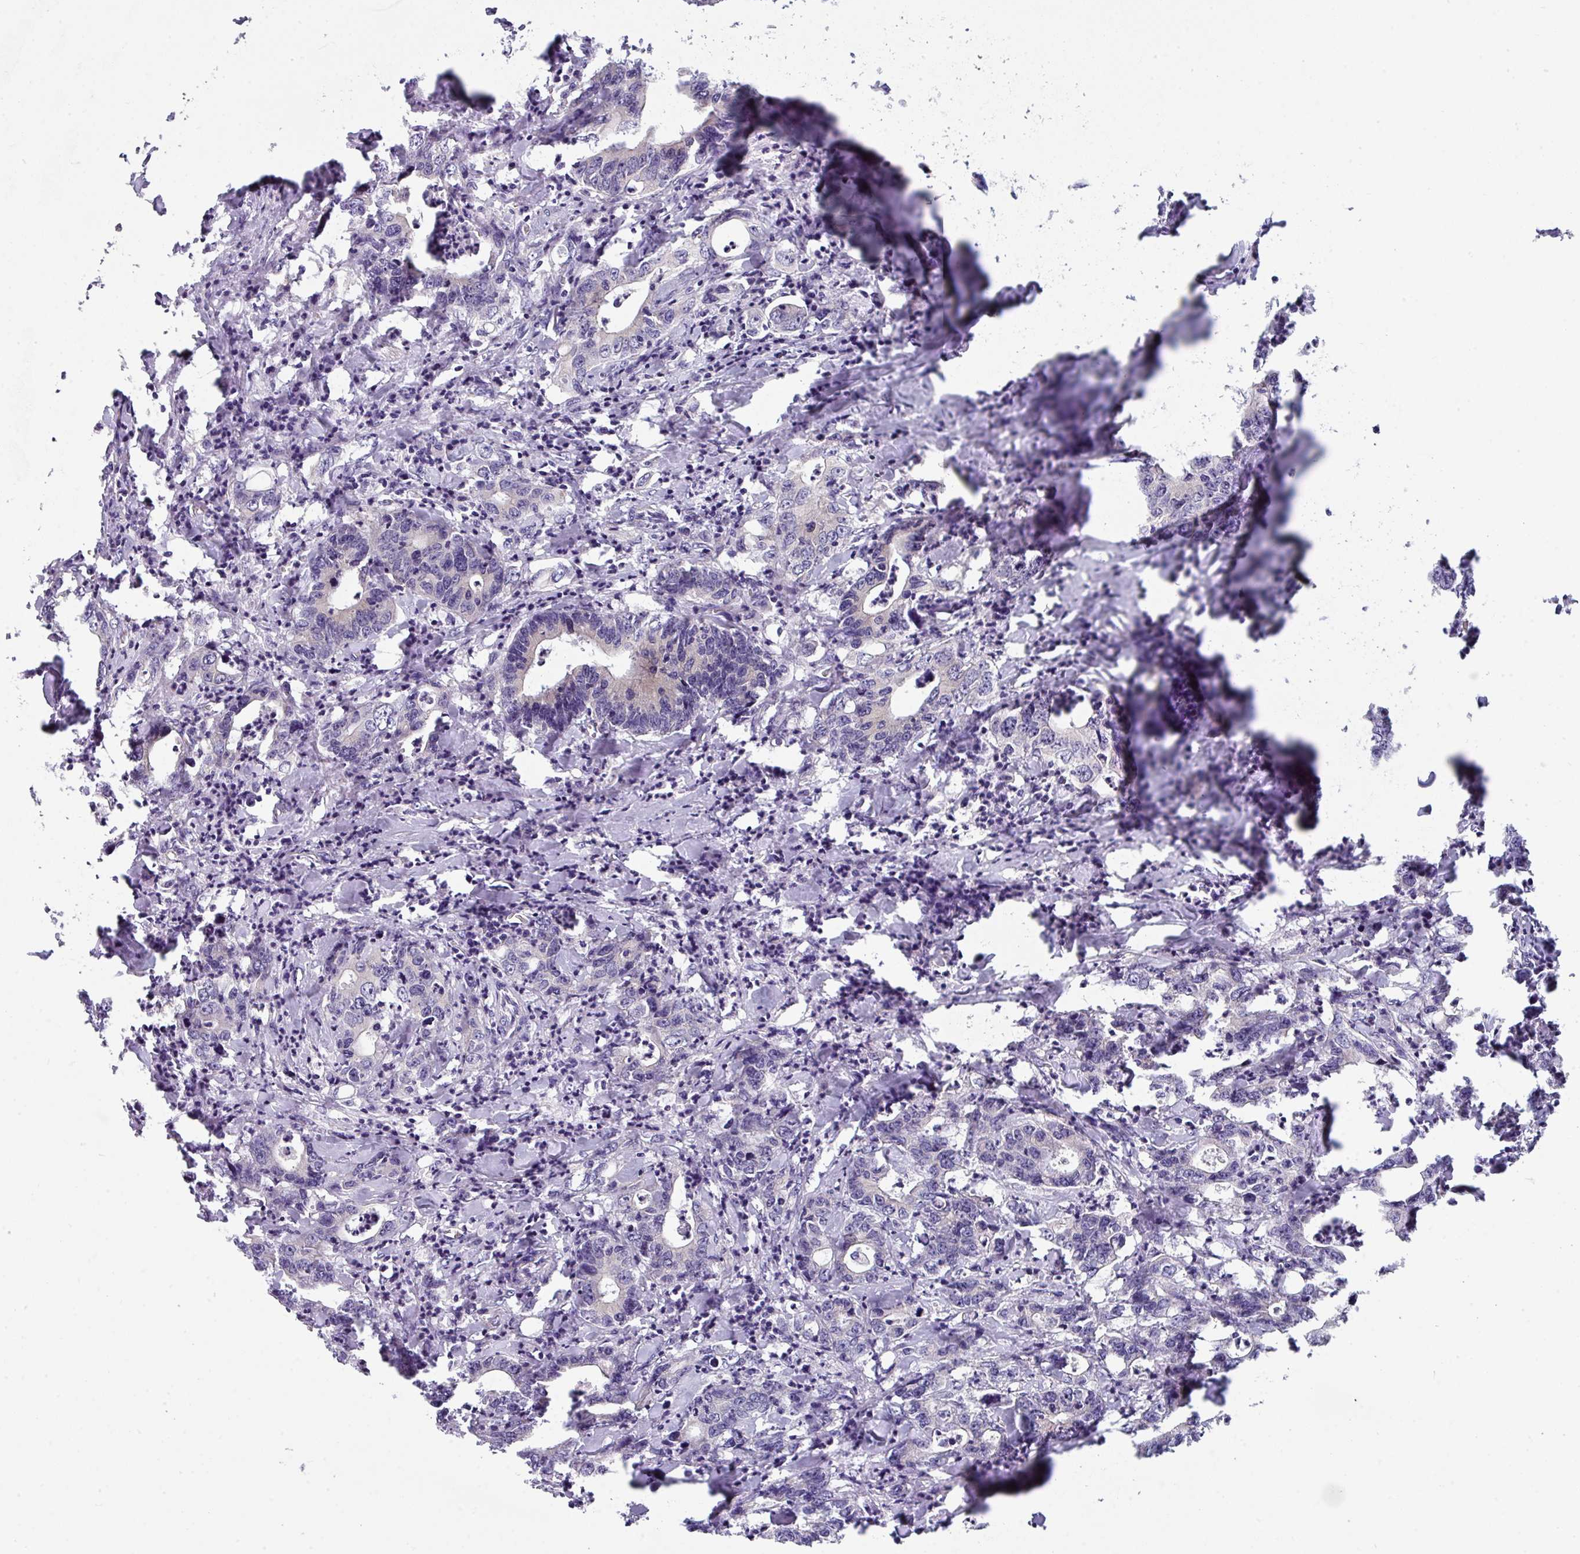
{"staining": {"intensity": "negative", "quantity": "none", "location": "none"}, "tissue": "colorectal cancer", "cell_type": "Tumor cells", "image_type": "cancer", "snomed": [{"axis": "morphology", "description": "Adenocarcinoma, NOS"}, {"axis": "topography", "description": "Colon"}], "caption": "Colorectal adenocarcinoma stained for a protein using immunohistochemistry (IHC) exhibits no positivity tumor cells.", "gene": "DCAF12L2", "patient": {"sex": "female", "age": 75}}